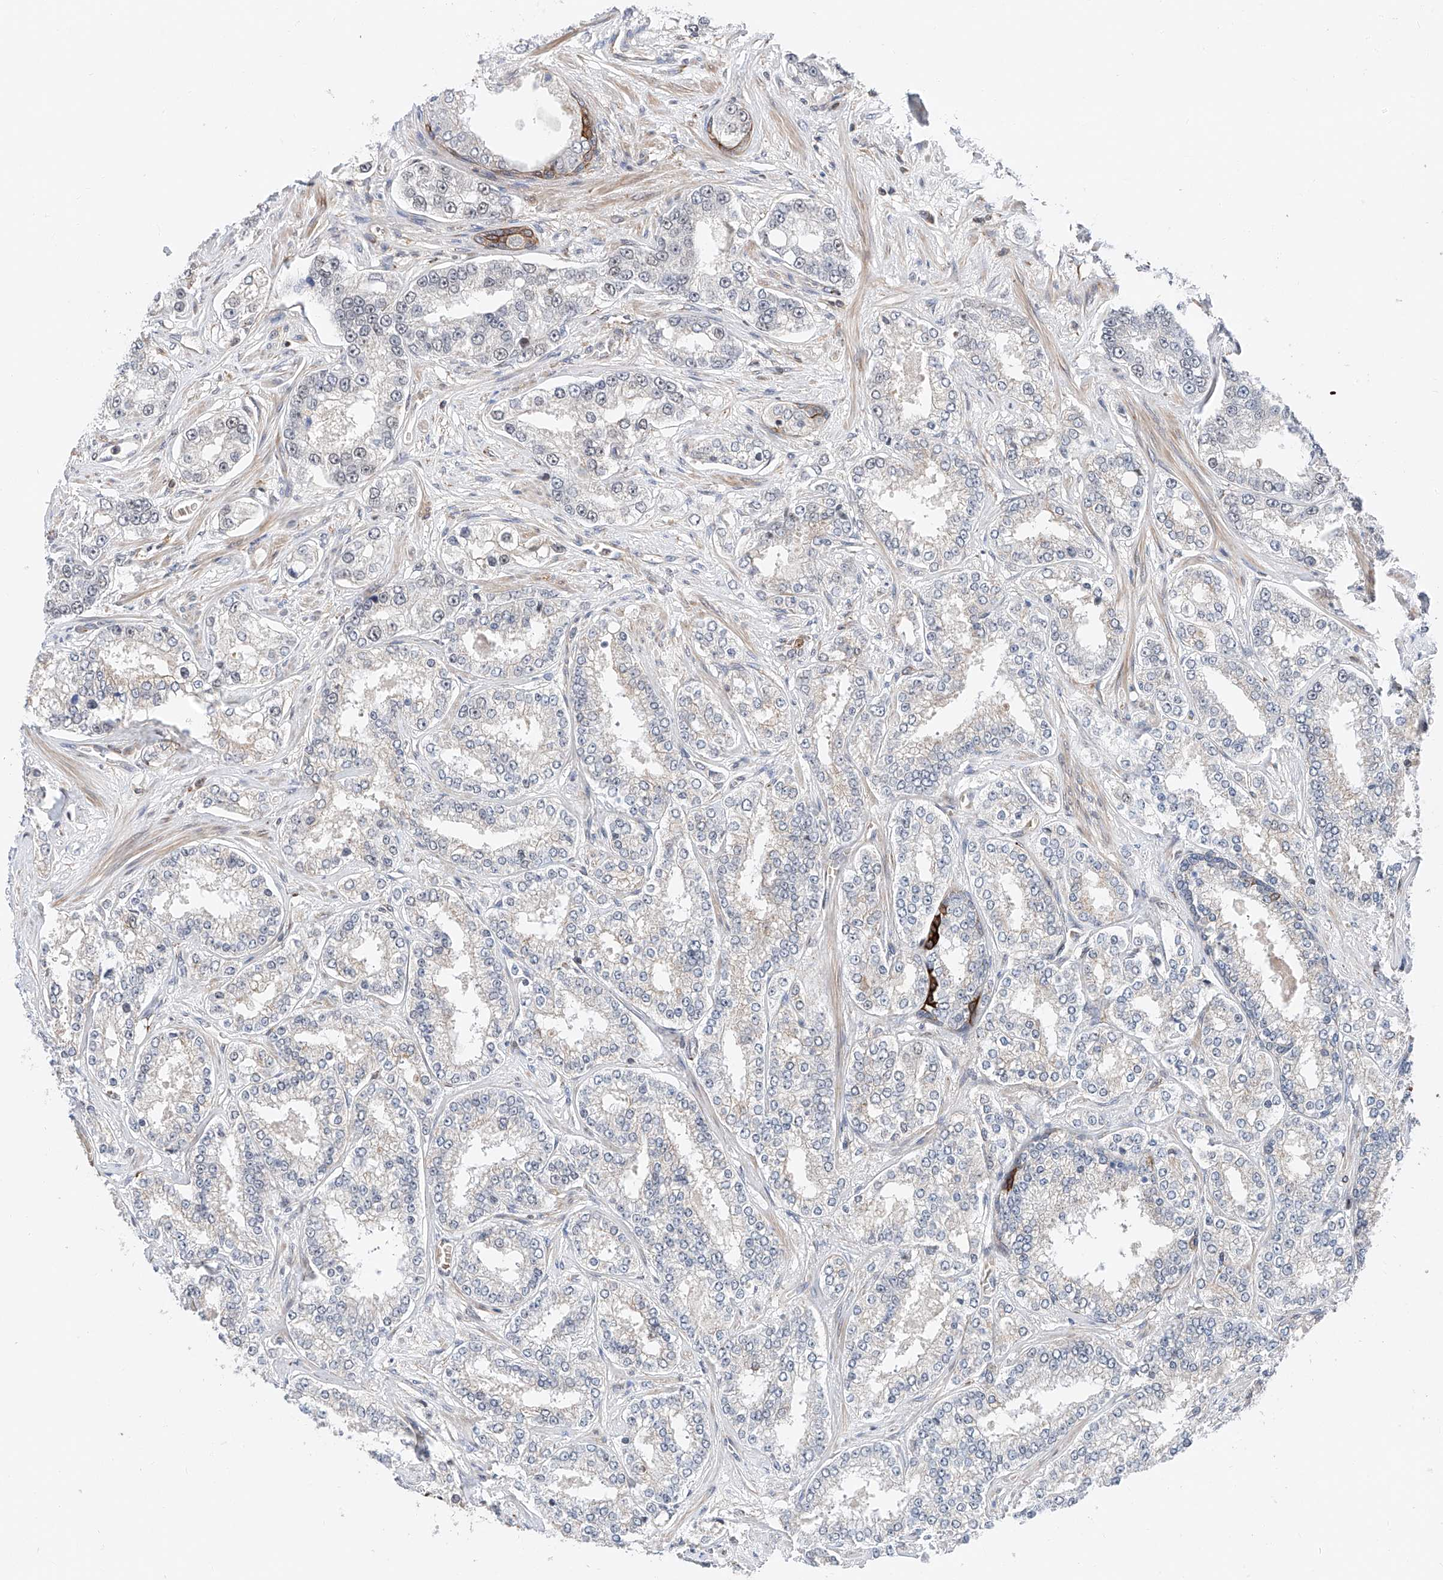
{"staining": {"intensity": "negative", "quantity": "none", "location": "none"}, "tissue": "prostate cancer", "cell_type": "Tumor cells", "image_type": "cancer", "snomed": [{"axis": "morphology", "description": "Normal tissue, NOS"}, {"axis": "morphology", "description": "Adenocarcinoma, High grade"}, {"axis": "topography", "description": "Prostate"}], "caption": "Immunohistochemistry histopathology image of neoplastic tissue: high-grade adenocarcinoma (prostate) stained with DAB shows no significant protein positivity in tumor cells.", "gene": "SNRNP200", "patient": {"sex": "male", "age": 83}}